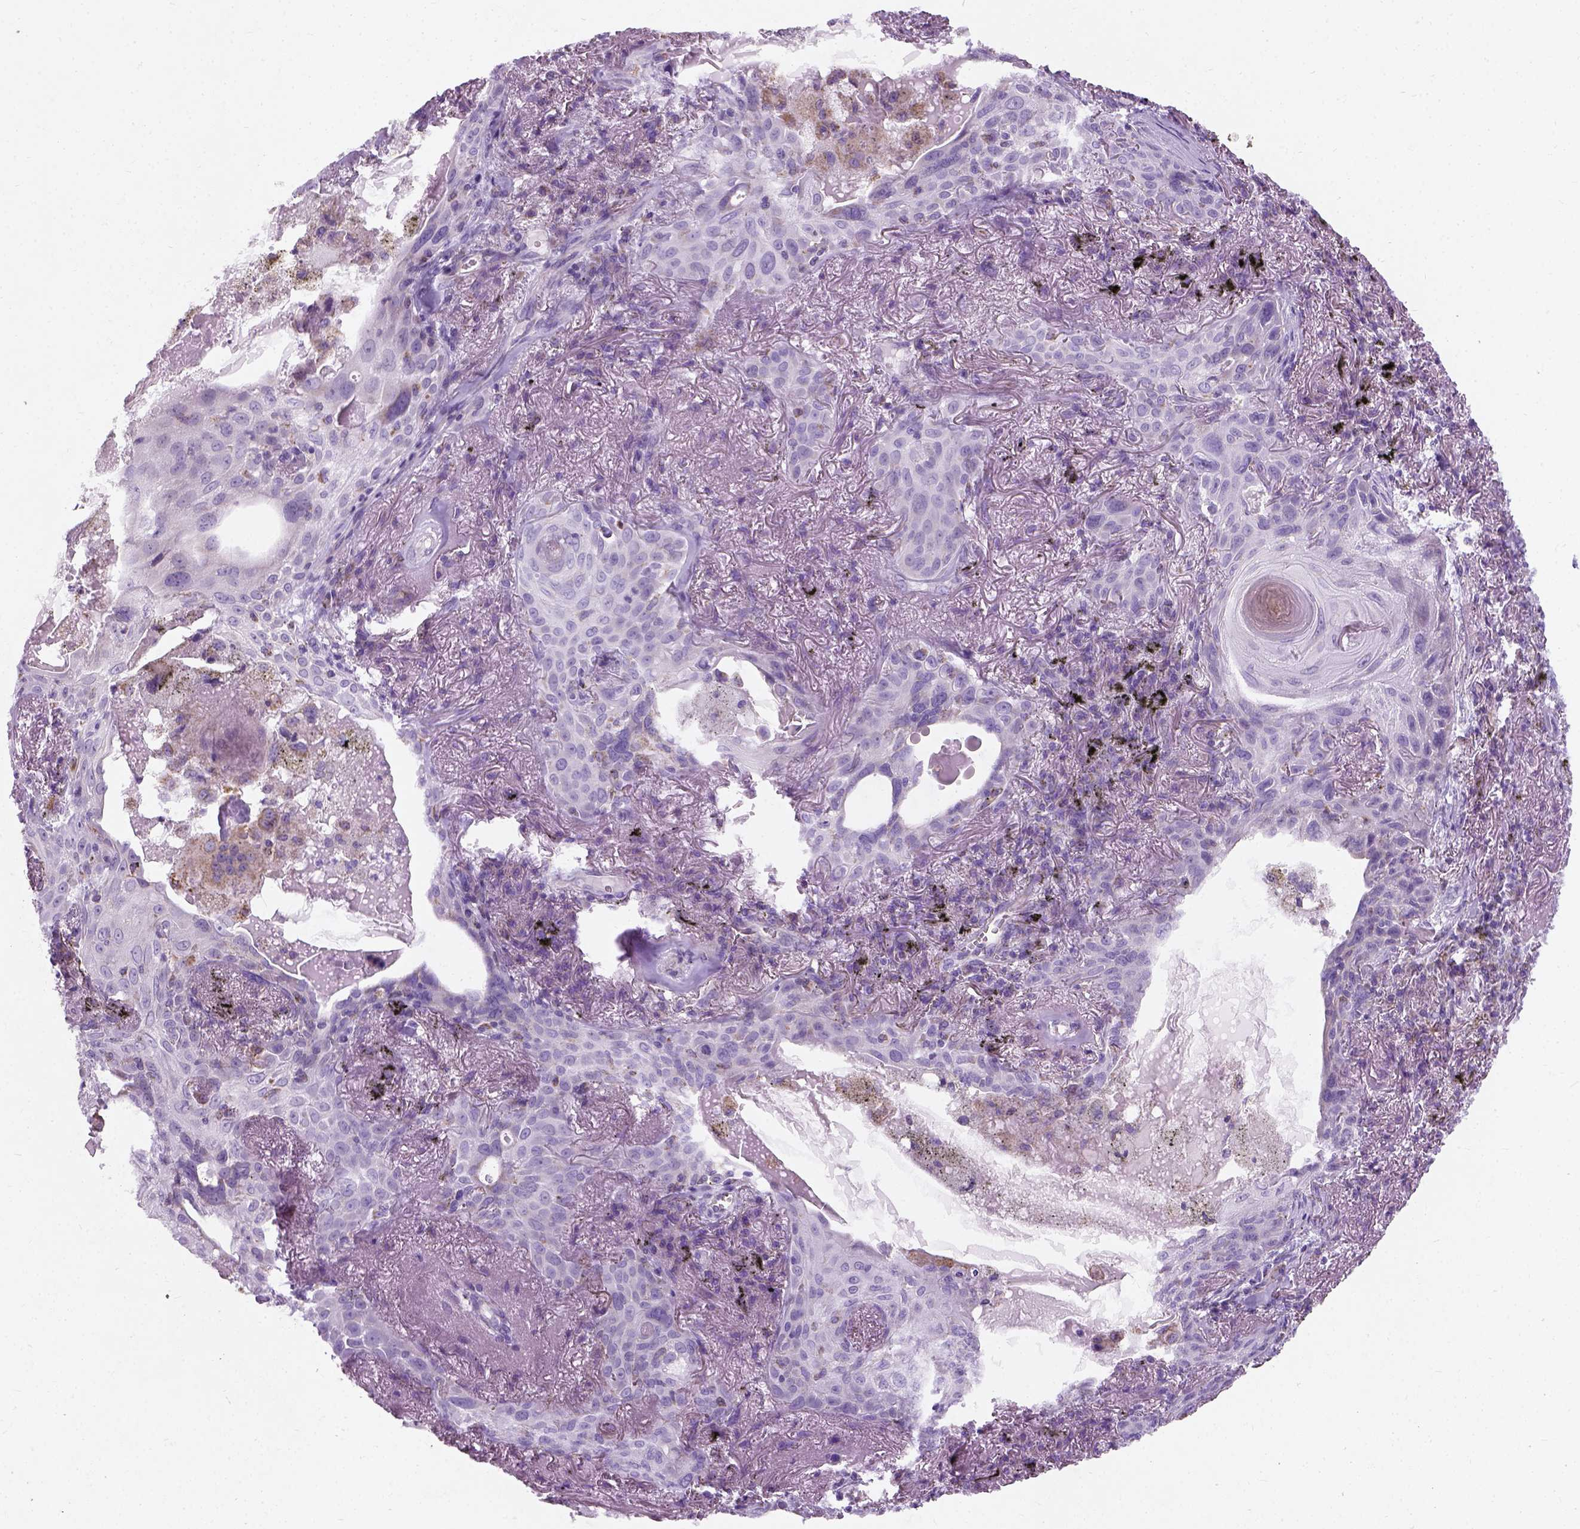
{"staining": {"intensity": "negative", "quantity": "none", "location": "none"}, "tissue": "lung cancer", "cell_type": "Tumor cells", "image_type": "cancer", "snomed": [{"axis": "morphology", "description": "Squamous cell carcinoma, NOS"}, {"axis": "topography", "description": "Lung"}], "caption": "Protein analysis of lung squamous cell carcinoma displays no significant staining in tumor cells.", "gene": "CHODL", "patient": {"sex": "male", "age": 79}}